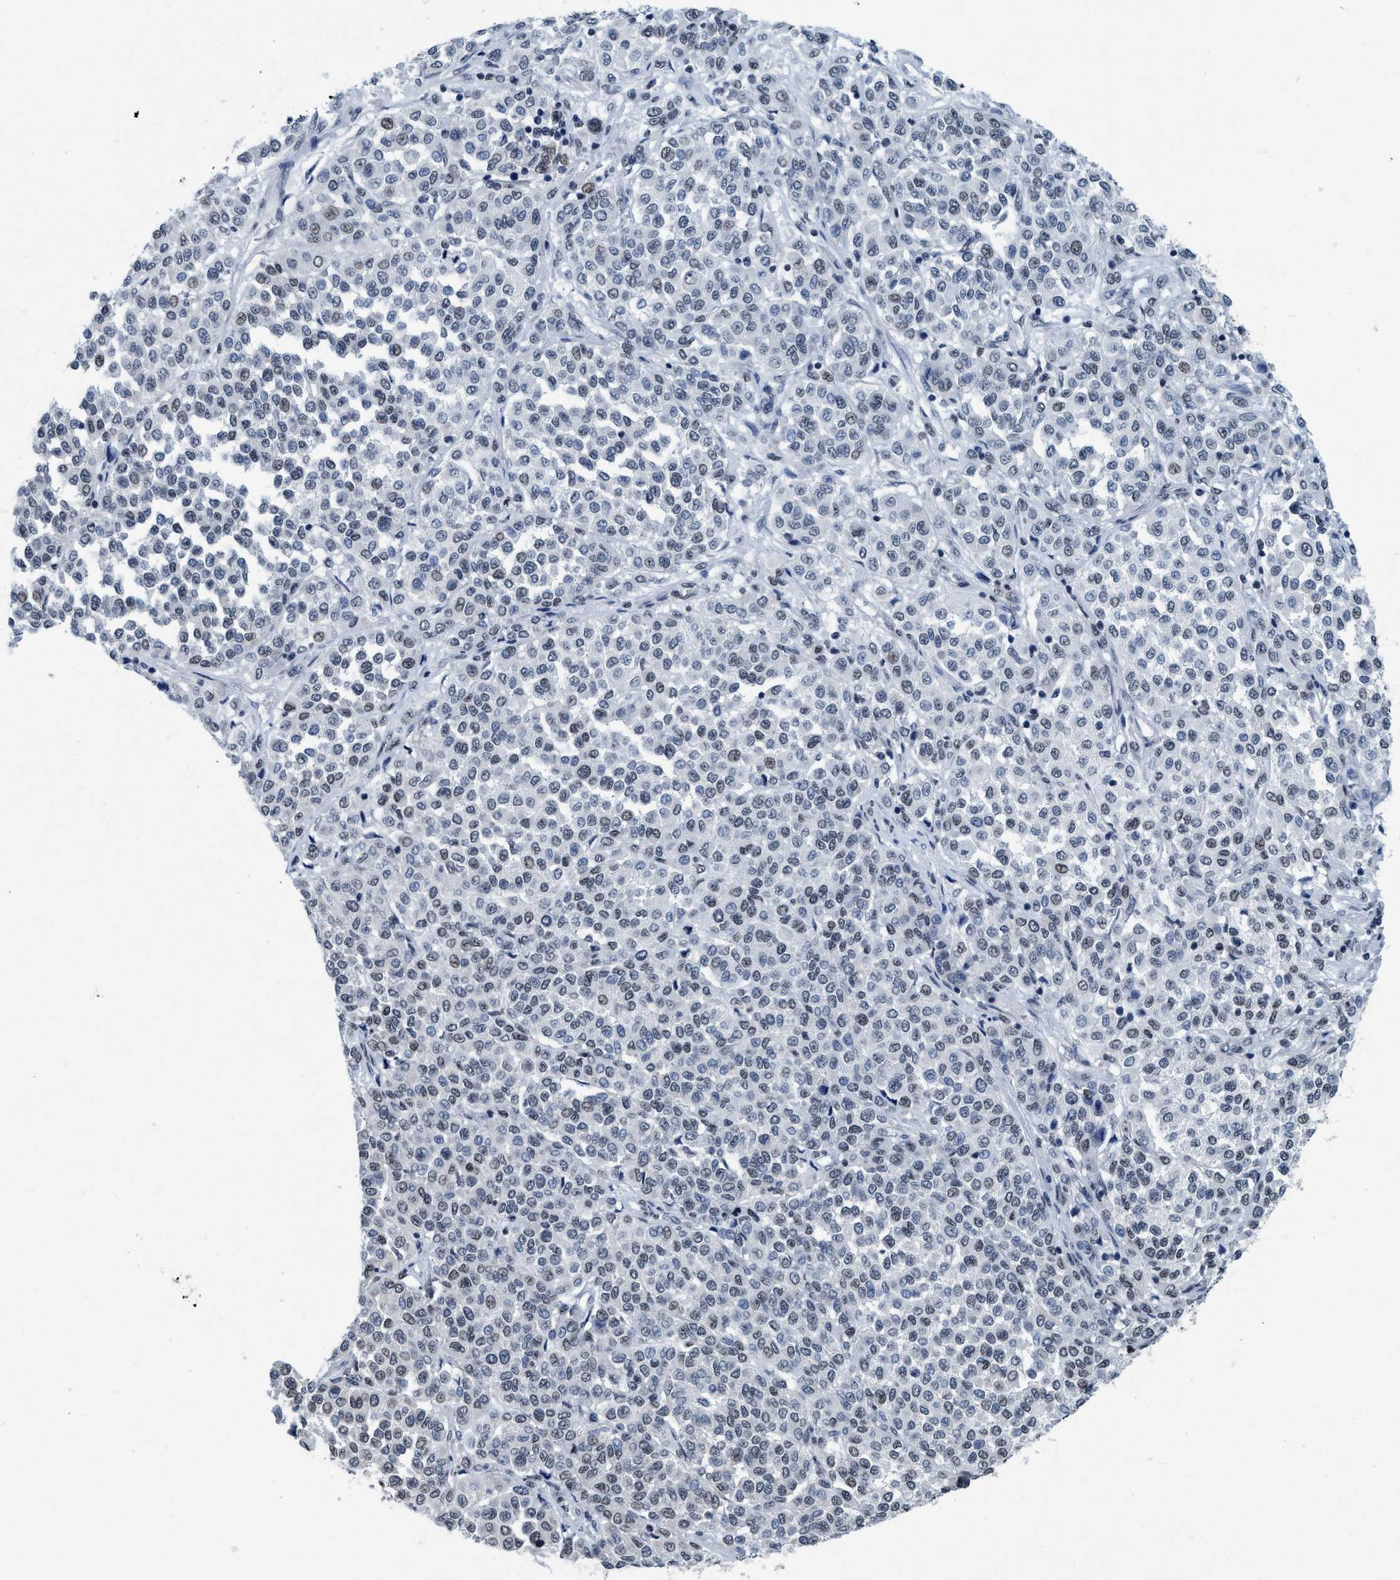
{"staining": {"intensity": "weak", "quantity": "<25%", "location": "nuclear"}, "tissue": "melanoma", "cell_type": "Tumor cells", "image_type": "cancer", "snomed": [{"axis": "morphology", "description": "Malignant melanoma, Metastatic site"}, {"axis": "topography", "description": "Pancreas"}], "caption": "There is no significant expression in tumor cells of malignant melanoma (metastatic site).", "gene": "CCNE2", "patient": {"sex": "female", "age": 30}}